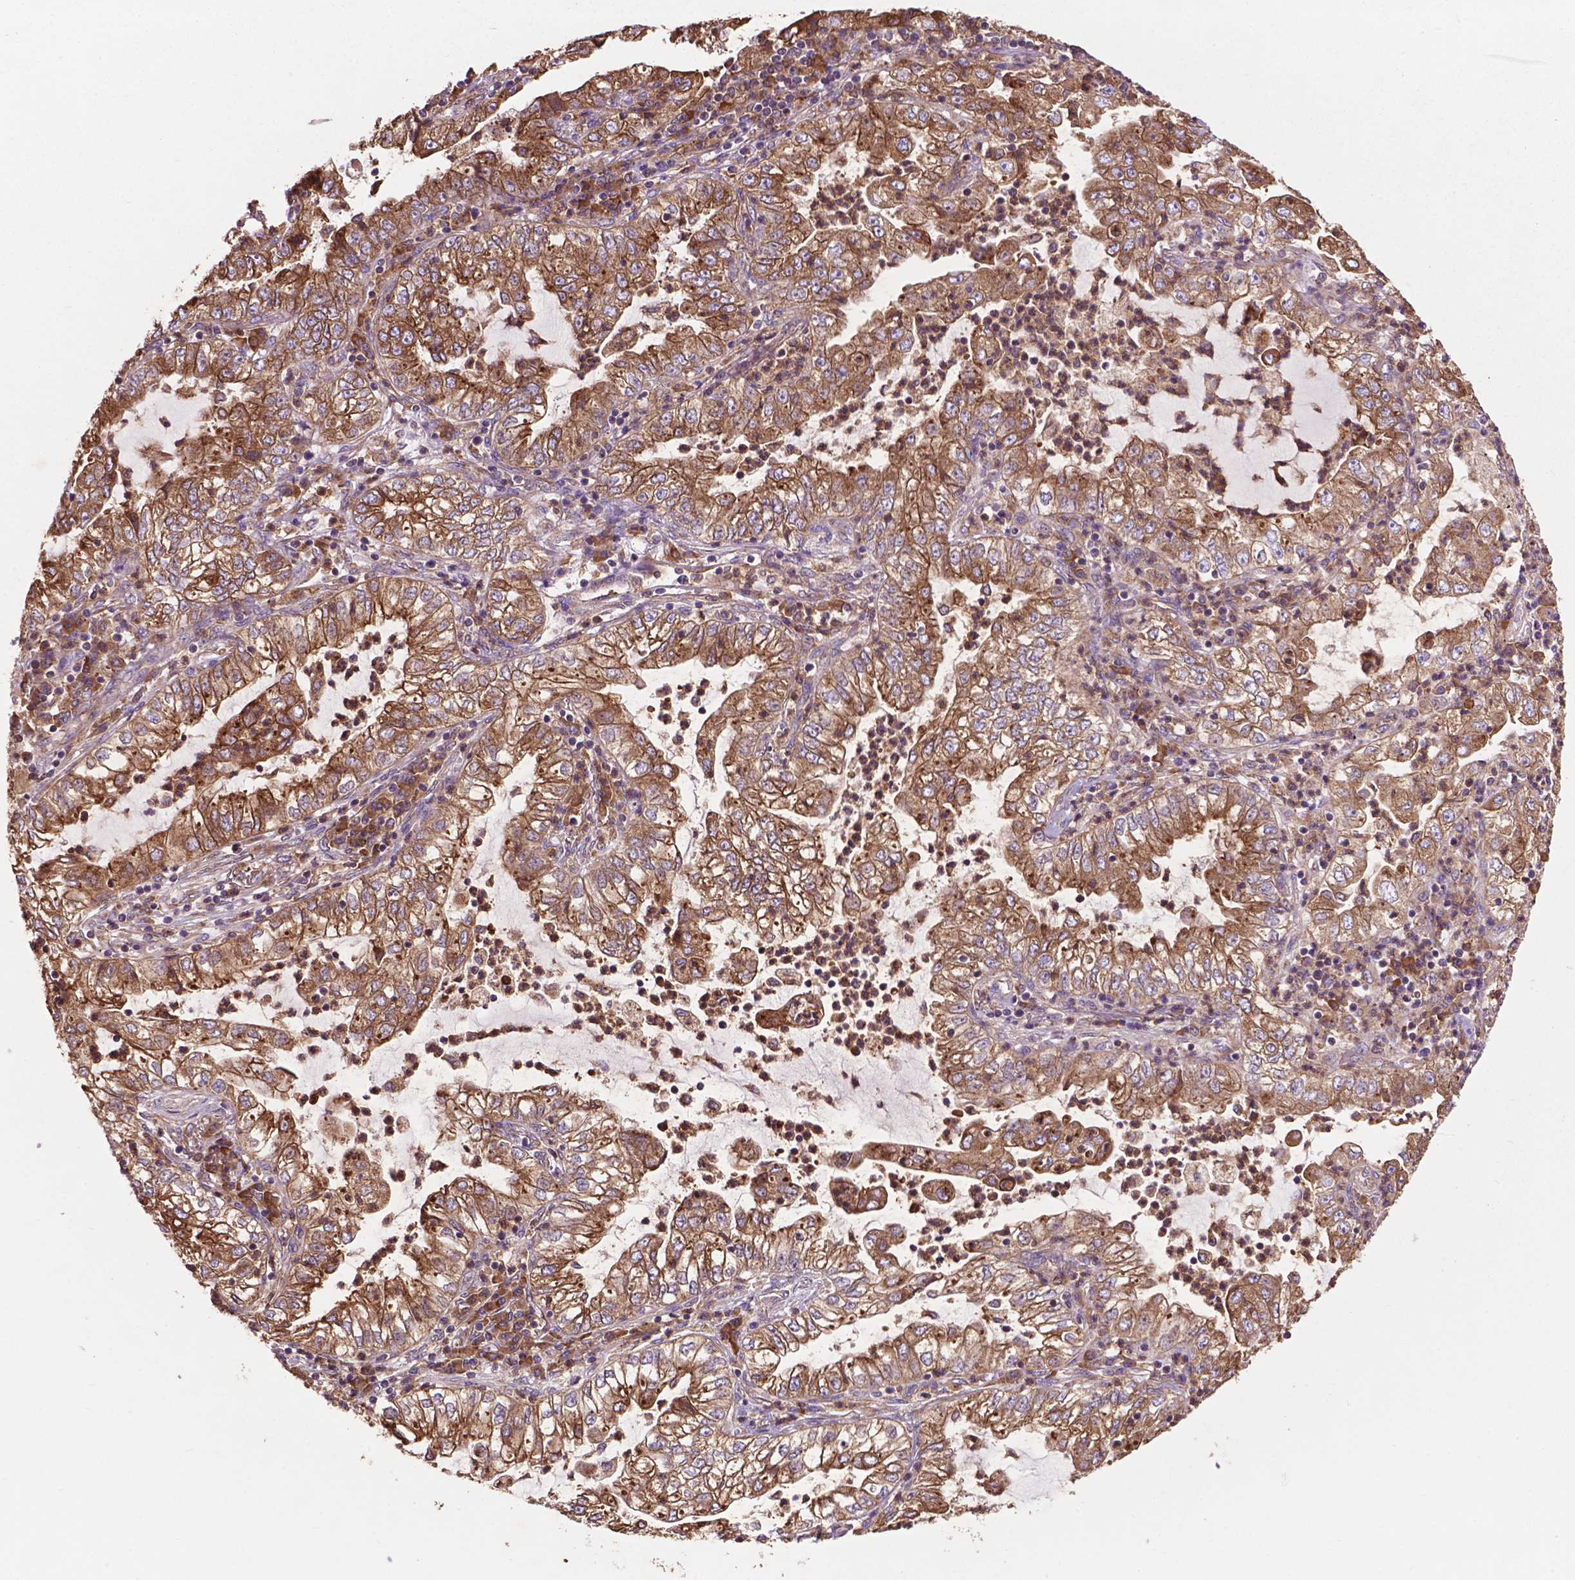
{"staining": {"intensity": "moderate", "quantity": ">75%", "location": "cytoplasmic/membranous"}, "tissue": "lung cancer", "cell_type": "Tumor cells", "image_type": "cancer", "snomed": [{"axis": "morphology", "description": "Adenocarcinoma, NOS"}, {"axis": "topography", "description": "Lung"}], "caption": "Protein staining of lung adenocarcinoma tissue demonstrates moderate cytoplasmic/membranous expression in about >75% of tumor cells.", "gene": "CCDC71L", "patient": {"sex": "female", "age": 73}}